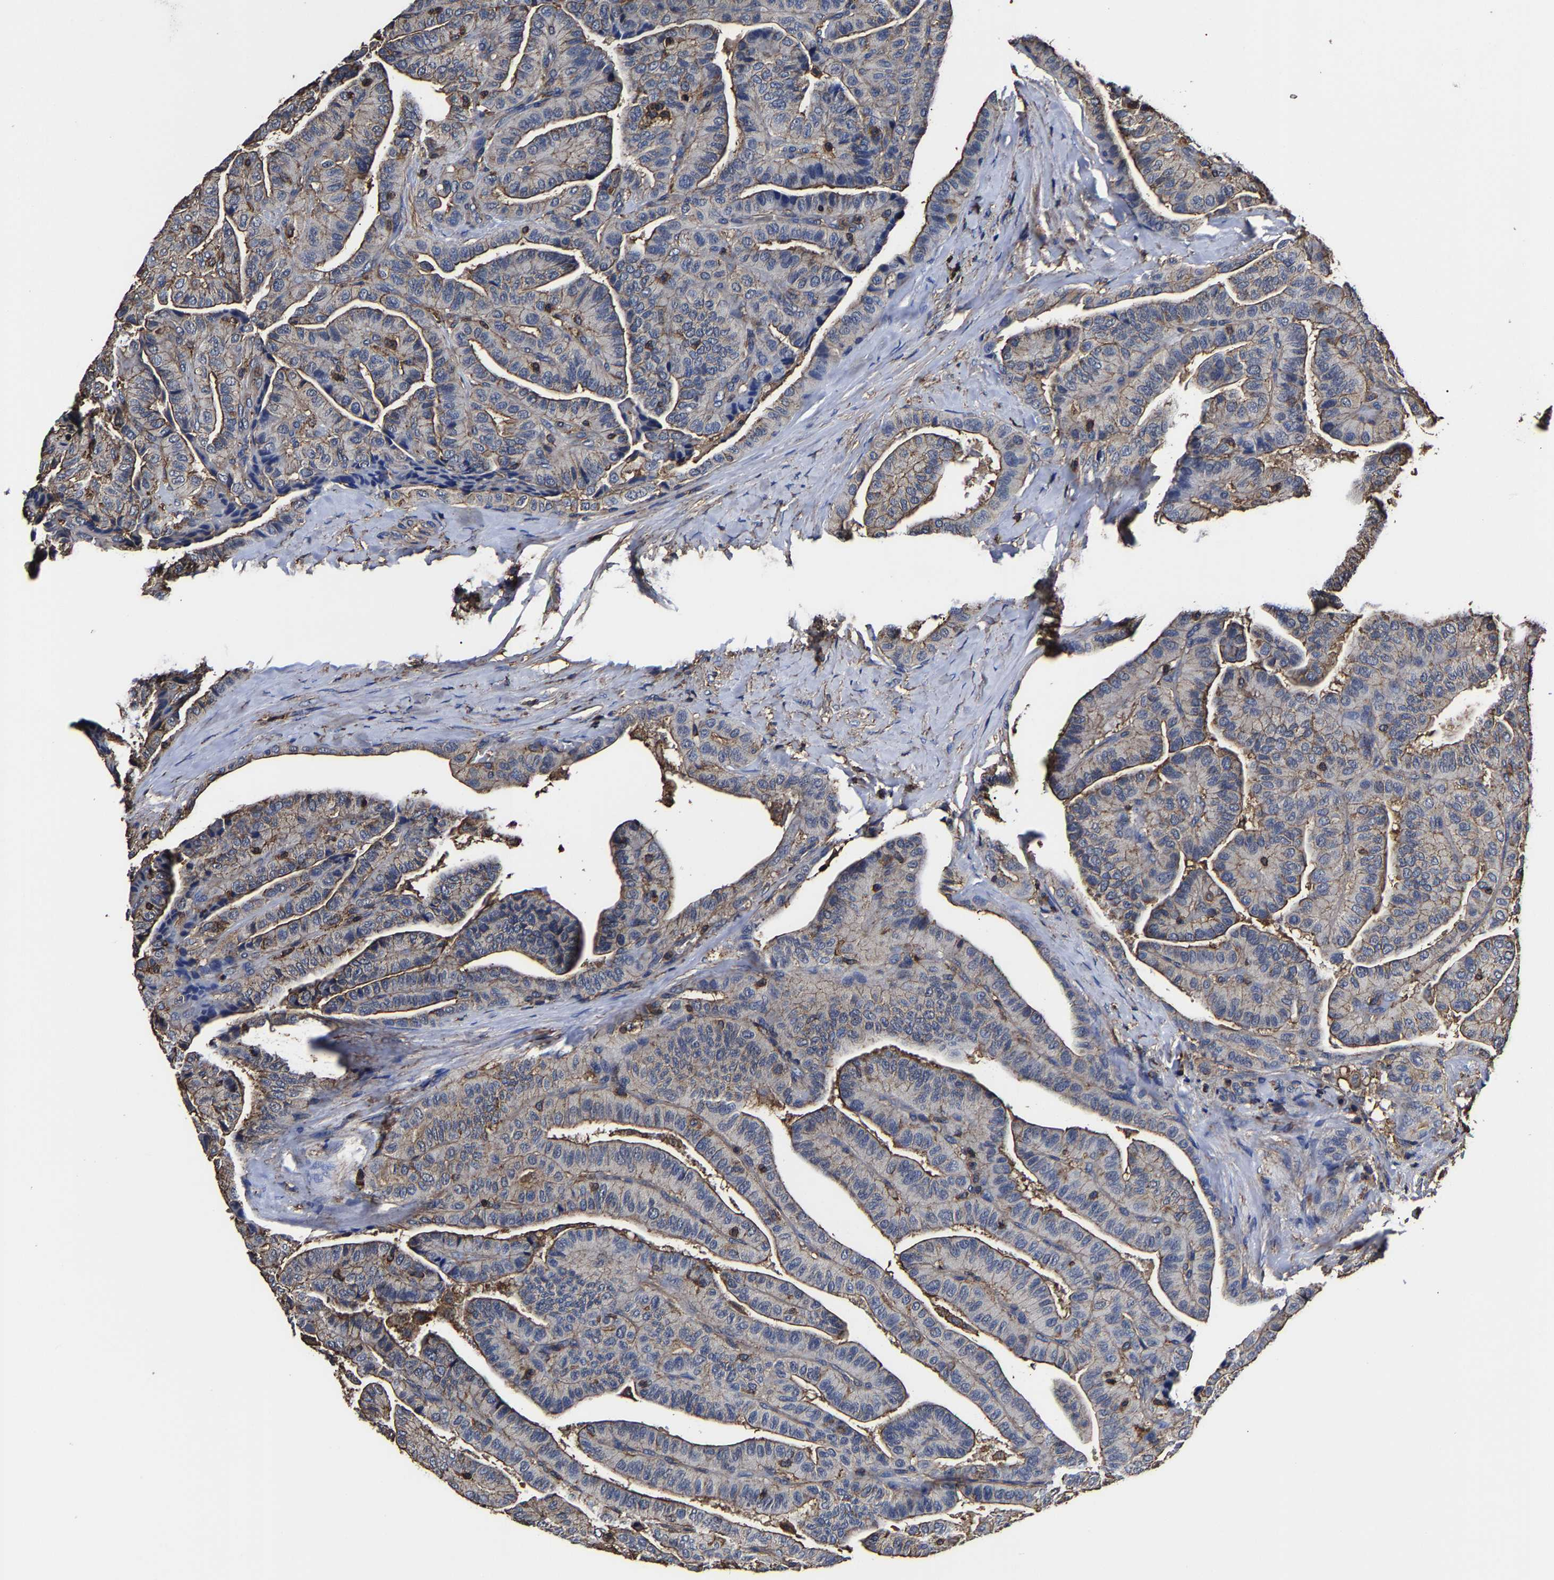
{"staining": {"intensity": "weak", "quantity": "25%-75%", "location": "cytoplasmic/membranous"}, "tissue": "thyroid cancer", "cell_type": "Tumor cells", "image_type": "cancer", "snomed": [{"axis": "morphology", "description": "Papillary adenocarcinoma, NOS"}, {"axis": "topography", "description": "Thyroid gland"}], "caption": "The immunohistochemical stain shows weak cytoplasmic/membranous positivity in tumor cells of thyroid cancer tissue.", "gene": "SSH3", "patient": {"sex": "male", "age": 77}}